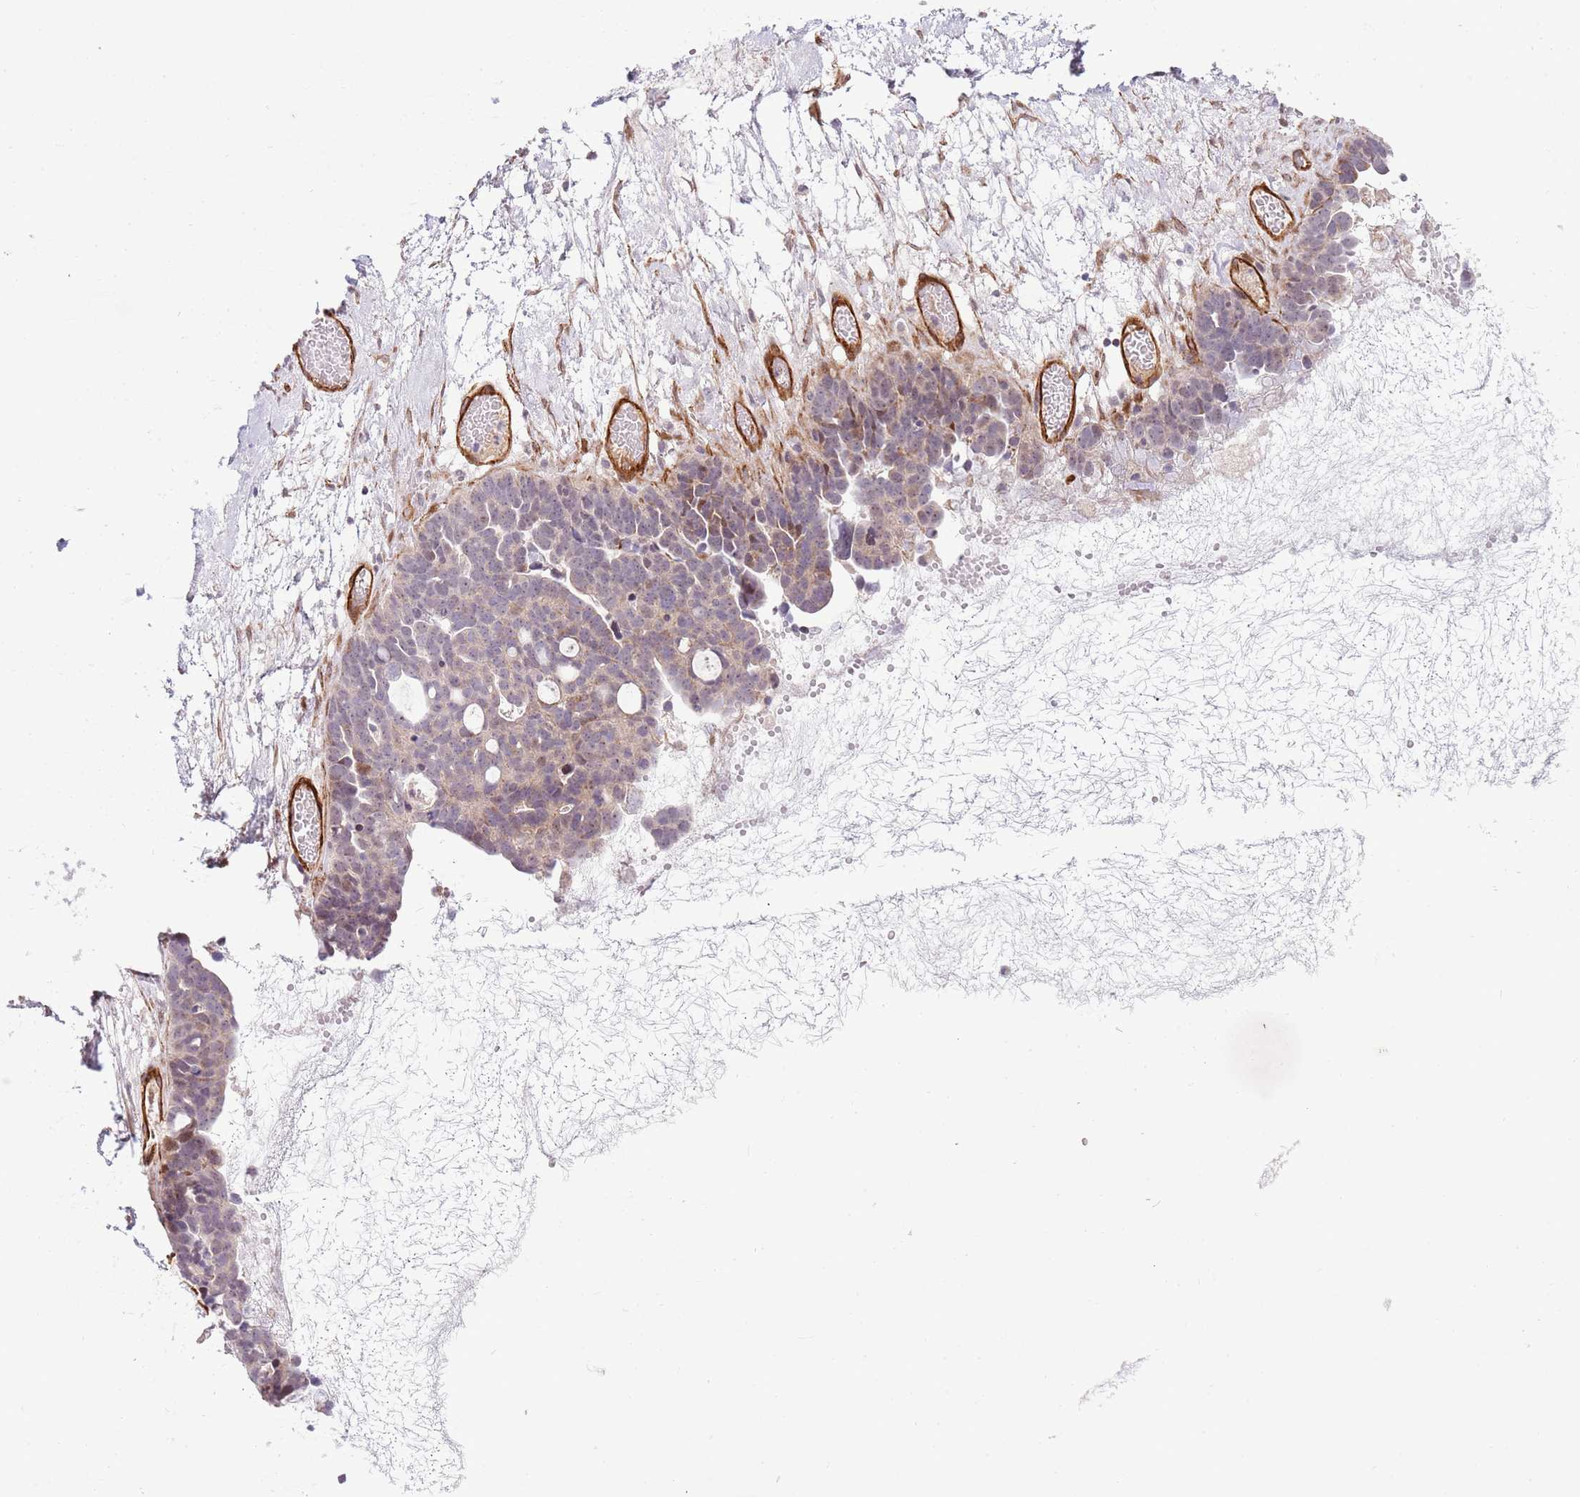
{"staining": {"intensity": "weak", "quantity": "<25%", "location": "cytoplasmic/membranous"}, "tissue": "ovarian cancer", "cell_type": "Tumor cells", "image_type": "cancer", "snomed": [{"axis": "morphology", "description": "Cystadenocarcinoma, serous, NOS"}, {"axis": "topography", "description": "Ovary"}], "caption": "Immunohistochemistry (IHC) of ovarian serous cystadenocarcinoma shows no expression in tumor cells.", "gene": "NEK3", "patient": {"sex": "female", "age": 54}}